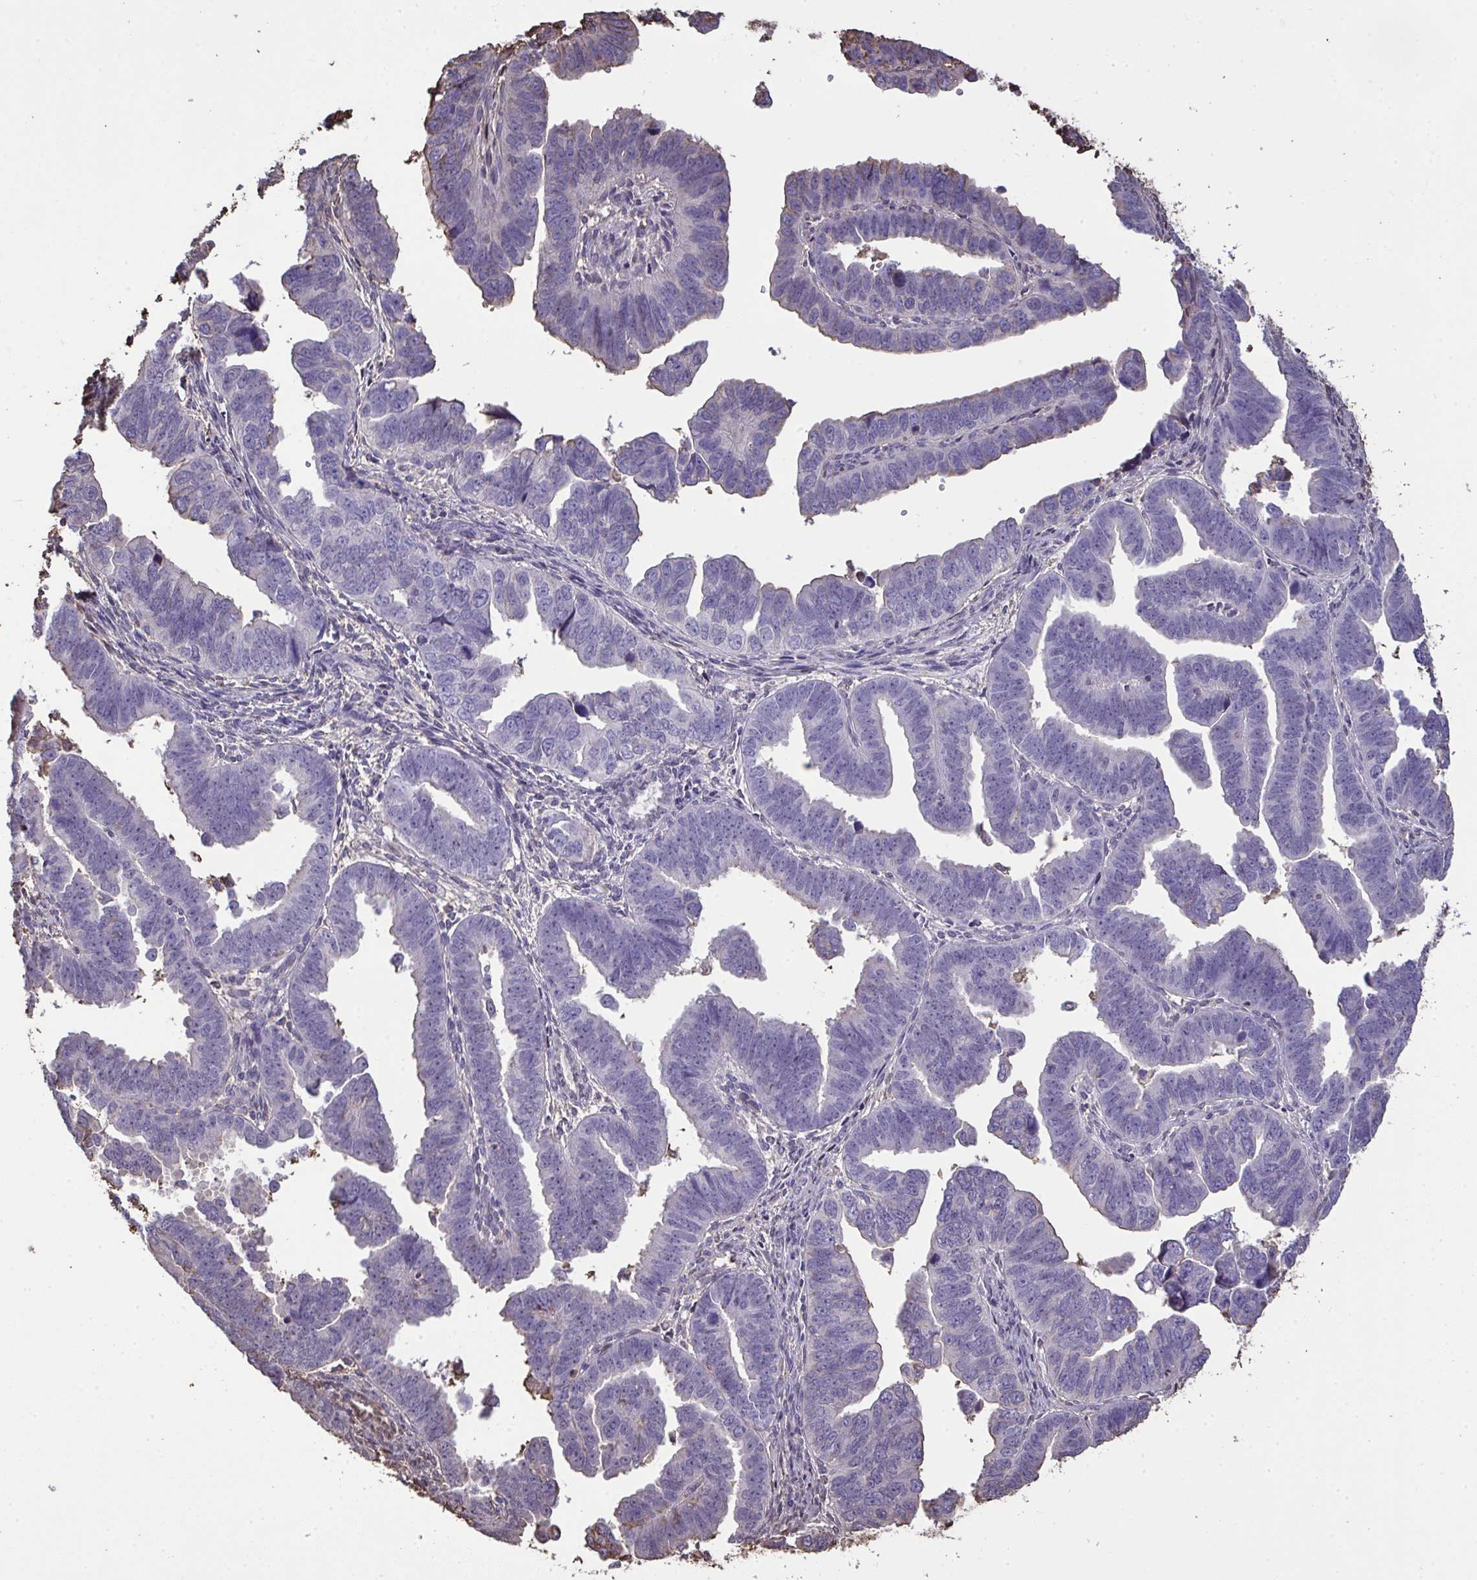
{"staining": {"intensity": "negative", "quantity": "none", "location": "none"}, "tissue": "endometrial cancer", "cell_type": "Tumor cells", "image_type": "cancer", "snomed": [{"axis": "morphology", "description": "Adenocarcinoma, NOS"}, {"axis": "topography", "description": "Endometrium"}], "caption": "An immunohistochemistry (IHC) micrograph of endometrial adenocarcinoma is shown. There is no staining in tumor cells of endometrial adenocarcinoma.", "gene": "ANXA5", "patient": {"sex": "female", "age": 75}}